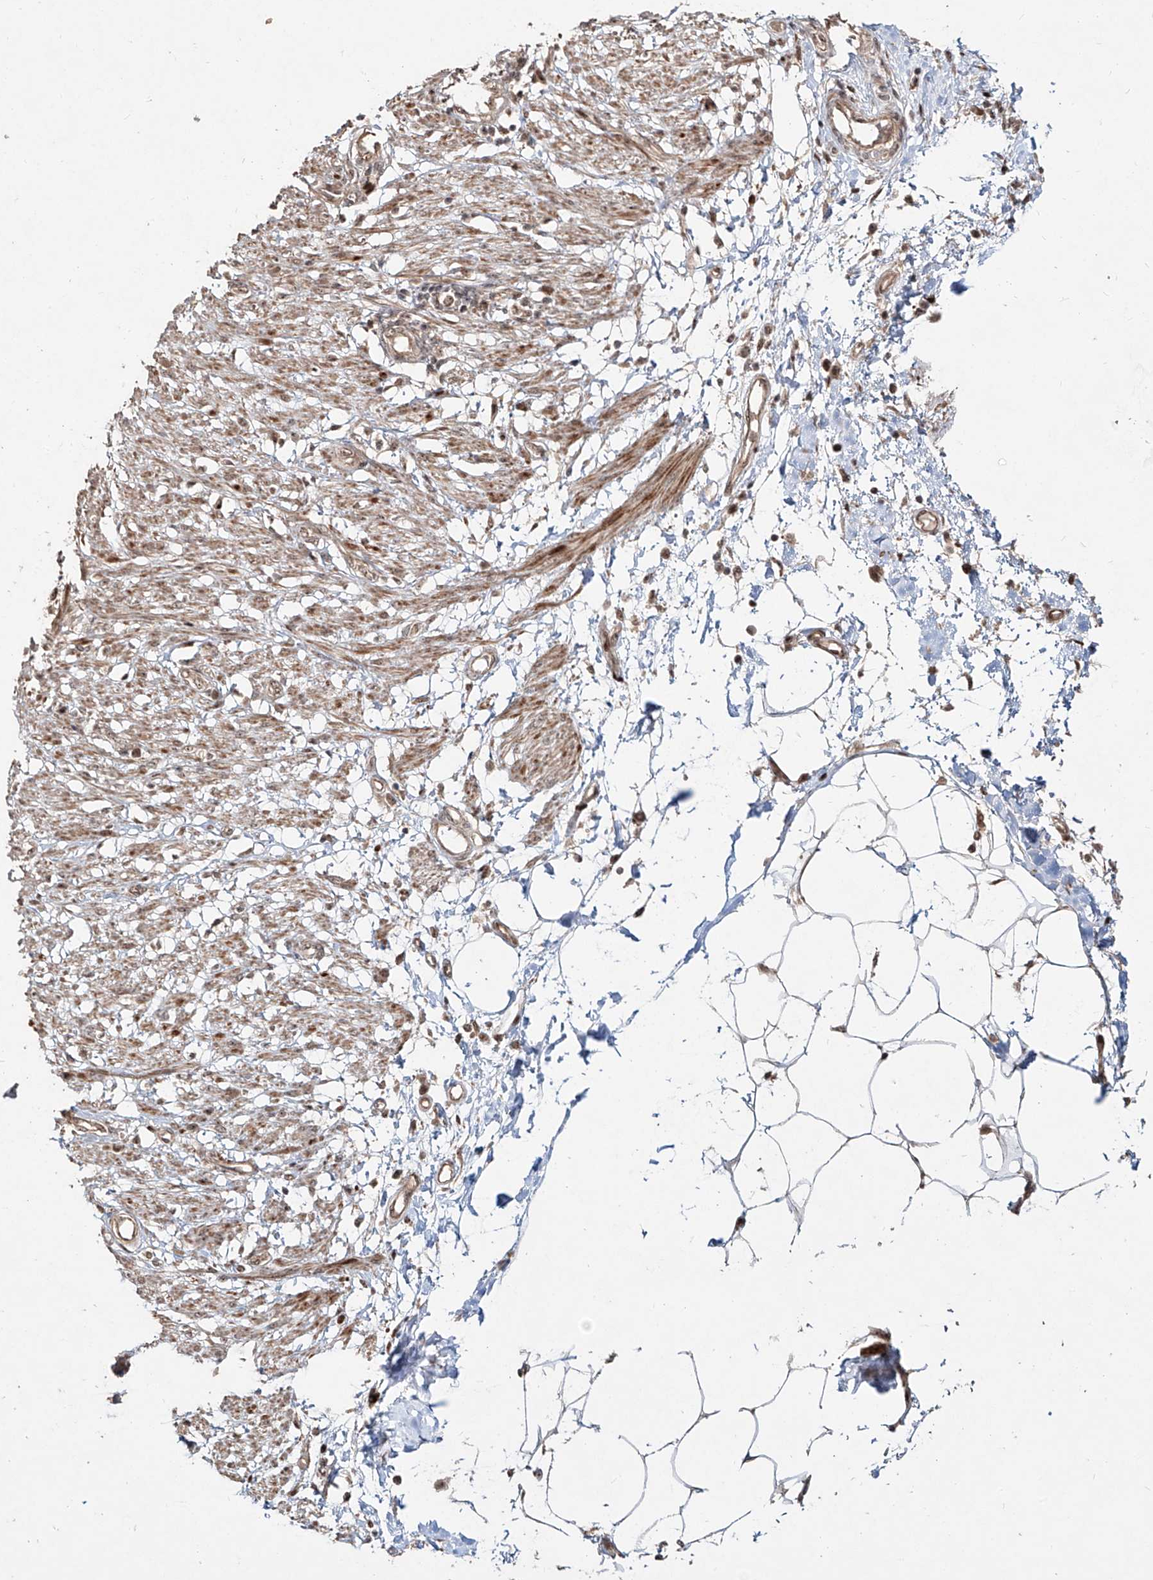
{"staining": {"intensity": "moderate", "quantity": ">75%", "location": "cytoplasmic/membranous,nuclear"}, "tissue": "smooth muscle", "cell_type": "Smooth muscle cells", "image_type": "normal", "snomed": [{"axis": "morphology", "description": "Normal tissue, NOS"}, {"axis": "morphology", "description": "Adenocarcinoma, NOS"}, {"axis": "topography", "description": "Smooth muscle"}, {"axis": "topography", "description": "Colon"}], "caption": "There is medium levels of moderate cytoplasmic/membranous,nuclear staining in smooth muscle cells of benign smooth muscle, as demonstrated by immunohistochemical staining (brown color).", "gene": "ZNF710", "patient": {"sex": "male", "age": 14}}